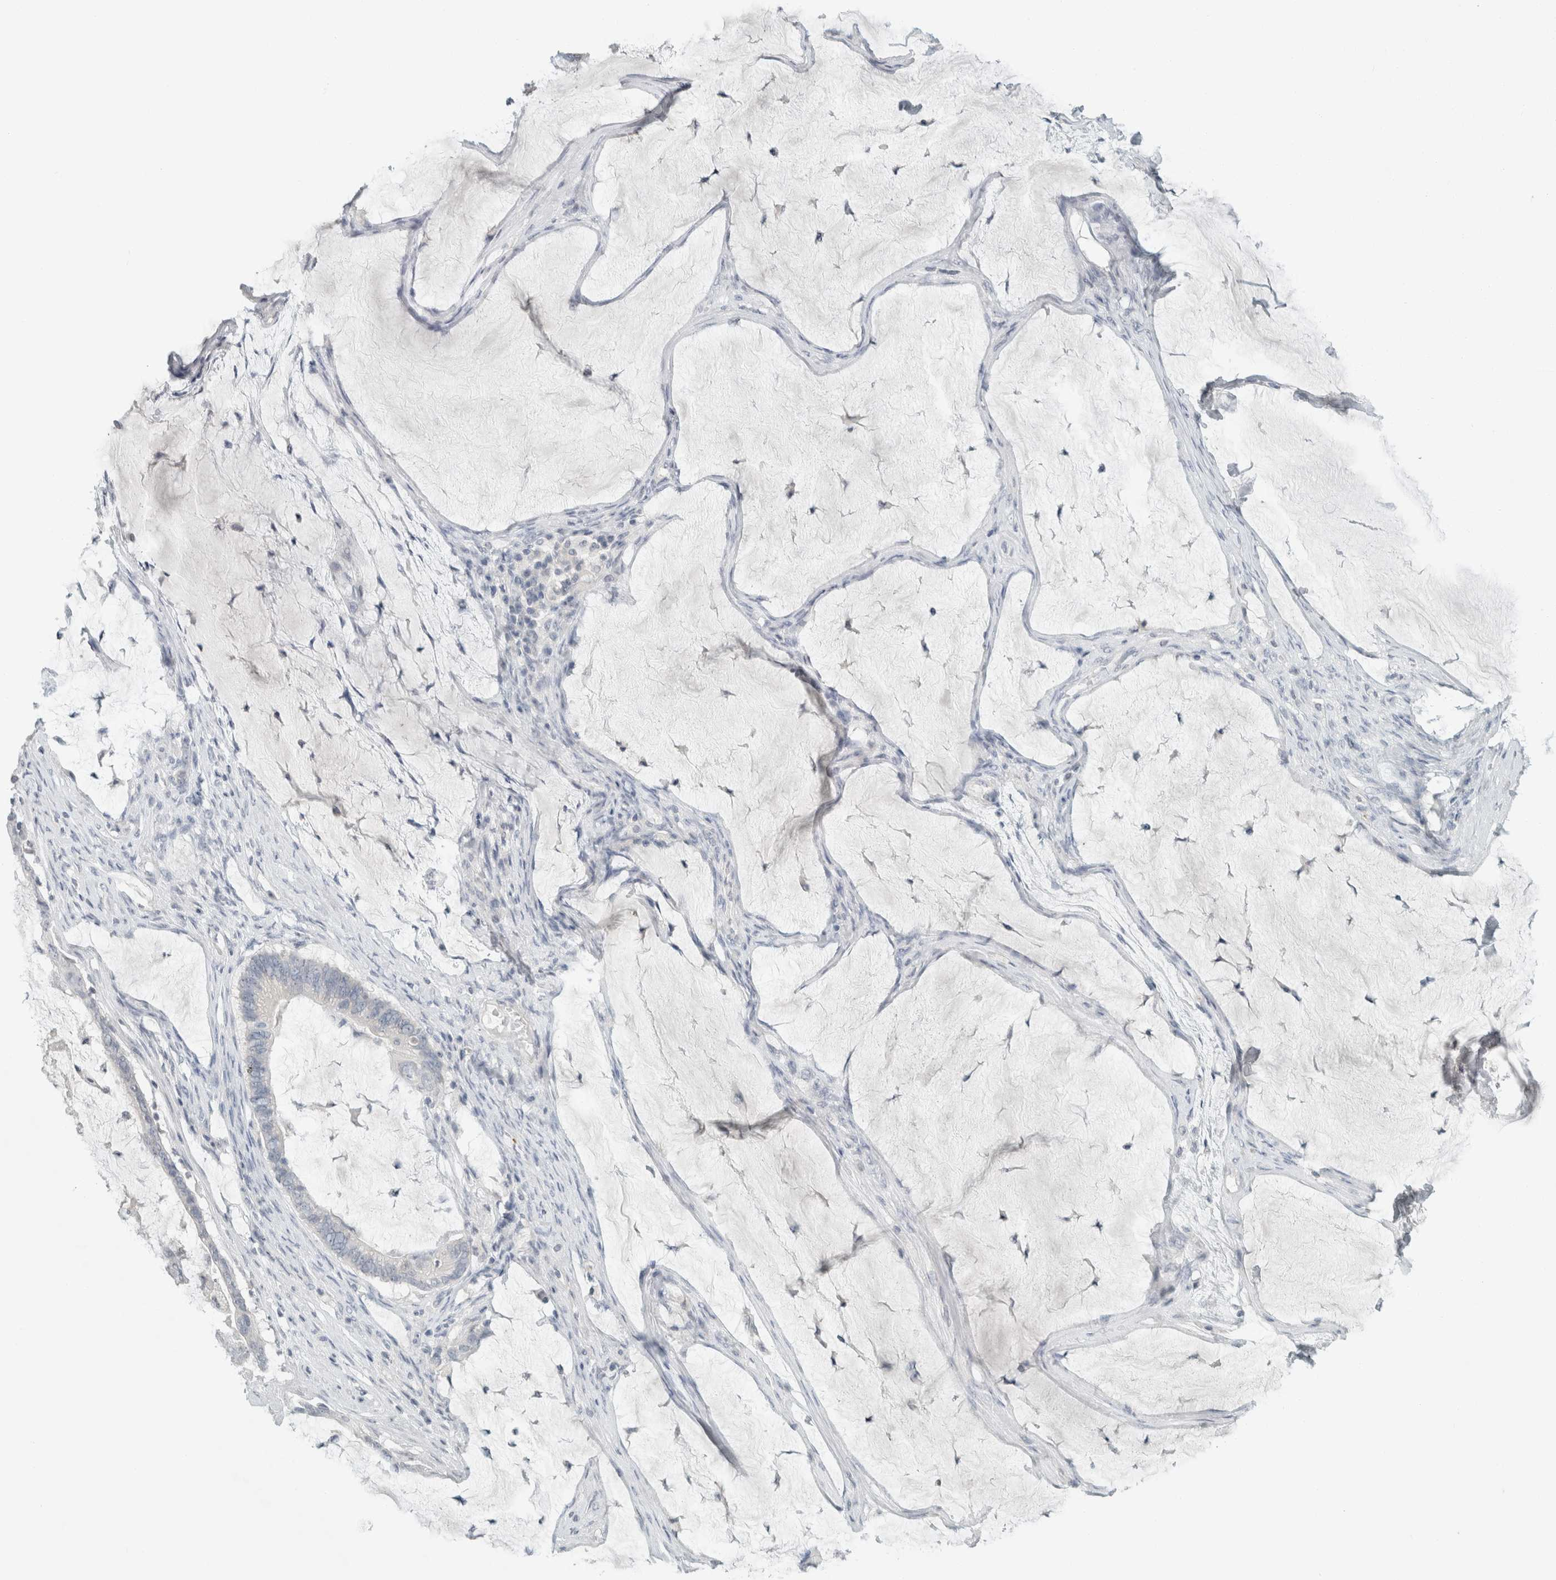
{"staining": {"intensity": "negative", "quantity": "none", "location": "none"}, "tissue": "ovarian cancer", "cell_type": "Tumor cells", "image_type": "cancer", "snomed": [{"axis": "morphology", "description": "Cystadenocarcinoma, mucinous, NOS"}, {"axis": "topography", "description": "Ovary"}], "caption": "Protein analysis of ovarian cancer displays no significant staining in tumor cells.", "gene": "TRIT1", "patient": {"sex": "female", "age": 61}}